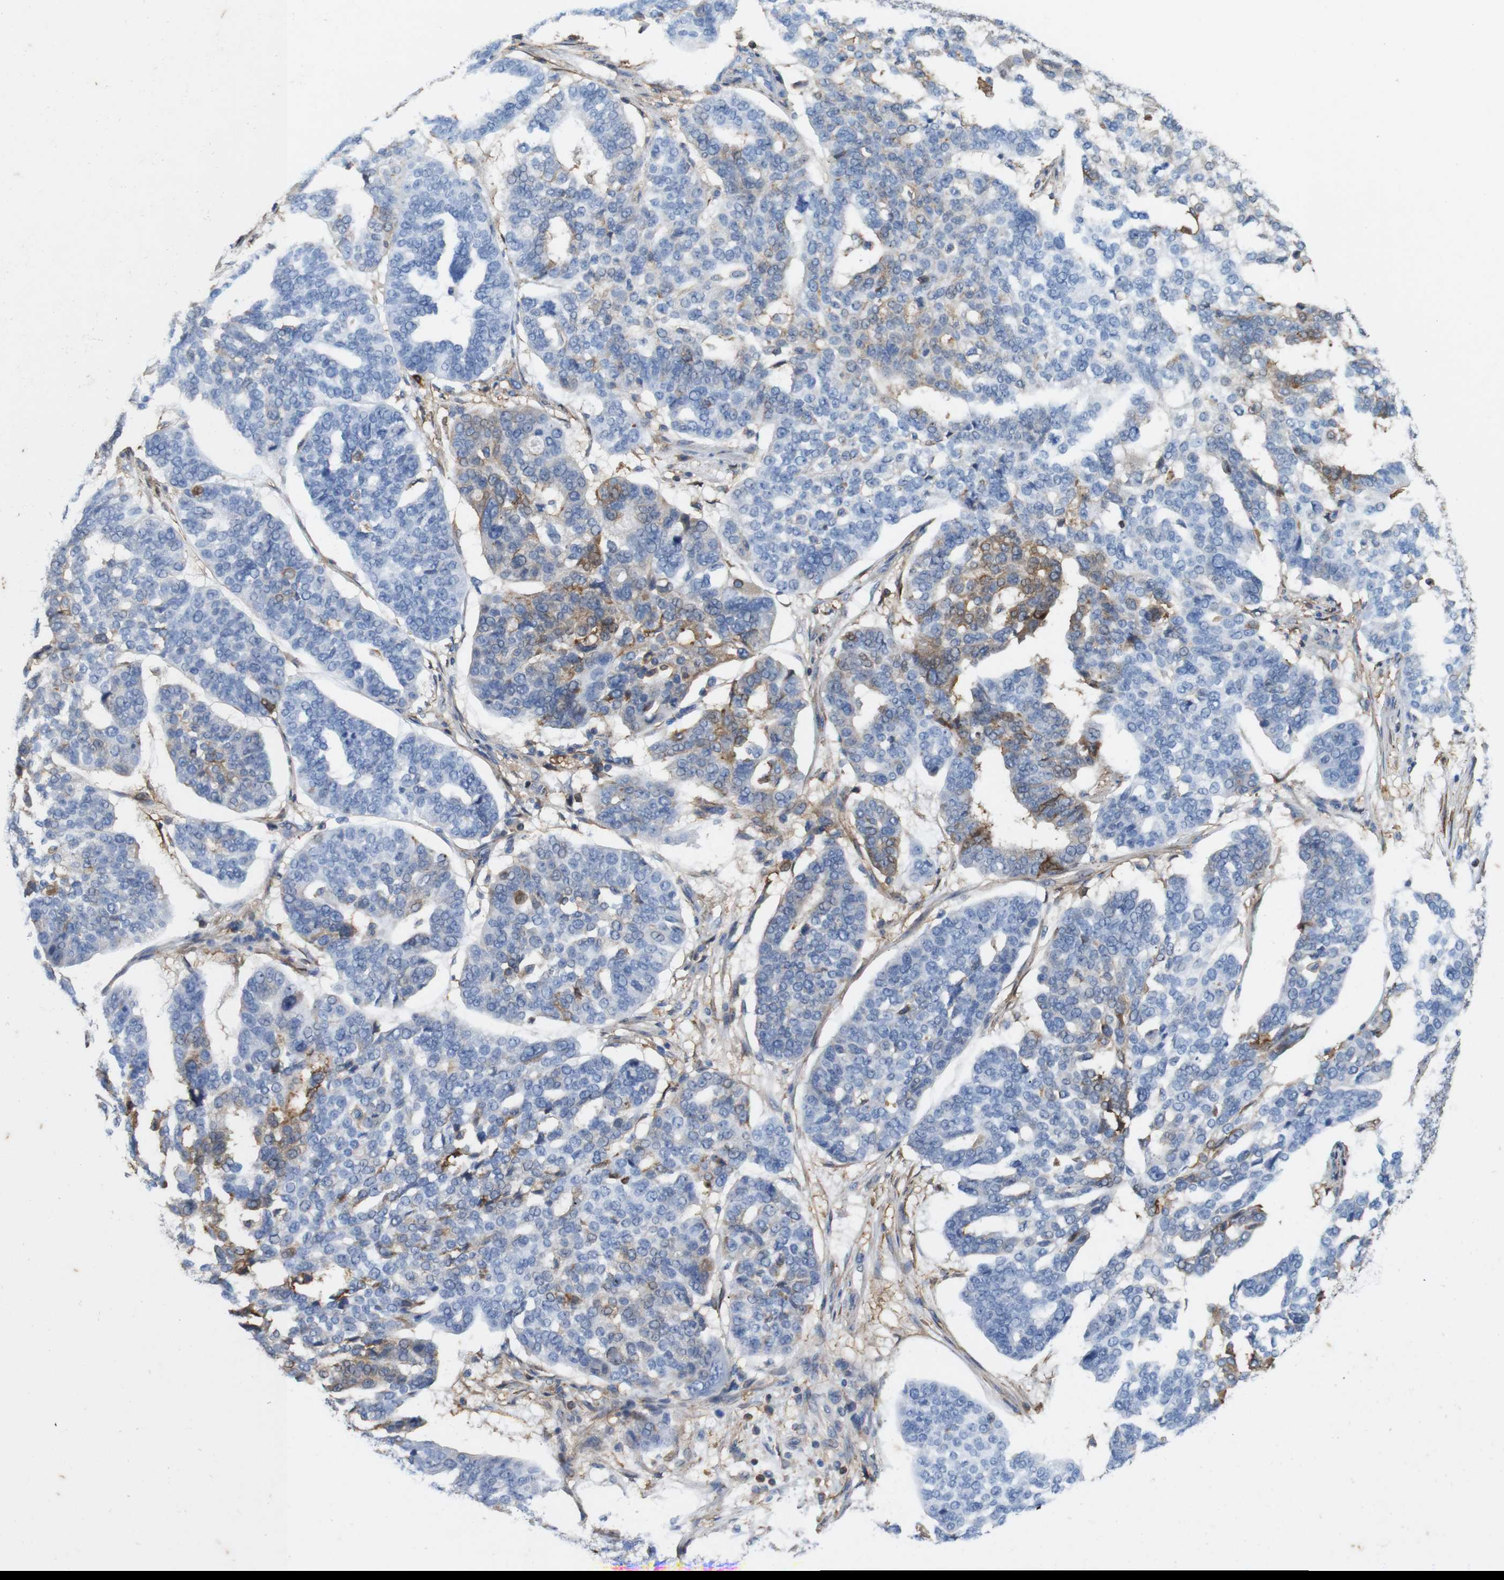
{"staining": {"intensity": "weak", "quantity": "<25%", "location": "cytoplasmic/membranous"}, "tissue": "ovarian cancer", "cell_type": "Tumor cells", "image_type": "cancer", "snomed": [{"axis": "morphology", "description": "Cystadenocarcinoma, serous, NOS"}, {"axis": "topography", "description": "Ovary"}], "caption": "A histopathology image of ovarian cancer (serous cystadenocarcinoma) stained for a protein displays no brown staining in tumor cells.", "gene": "ANXA1", "patient": {"sex": "female", "age": 59}}